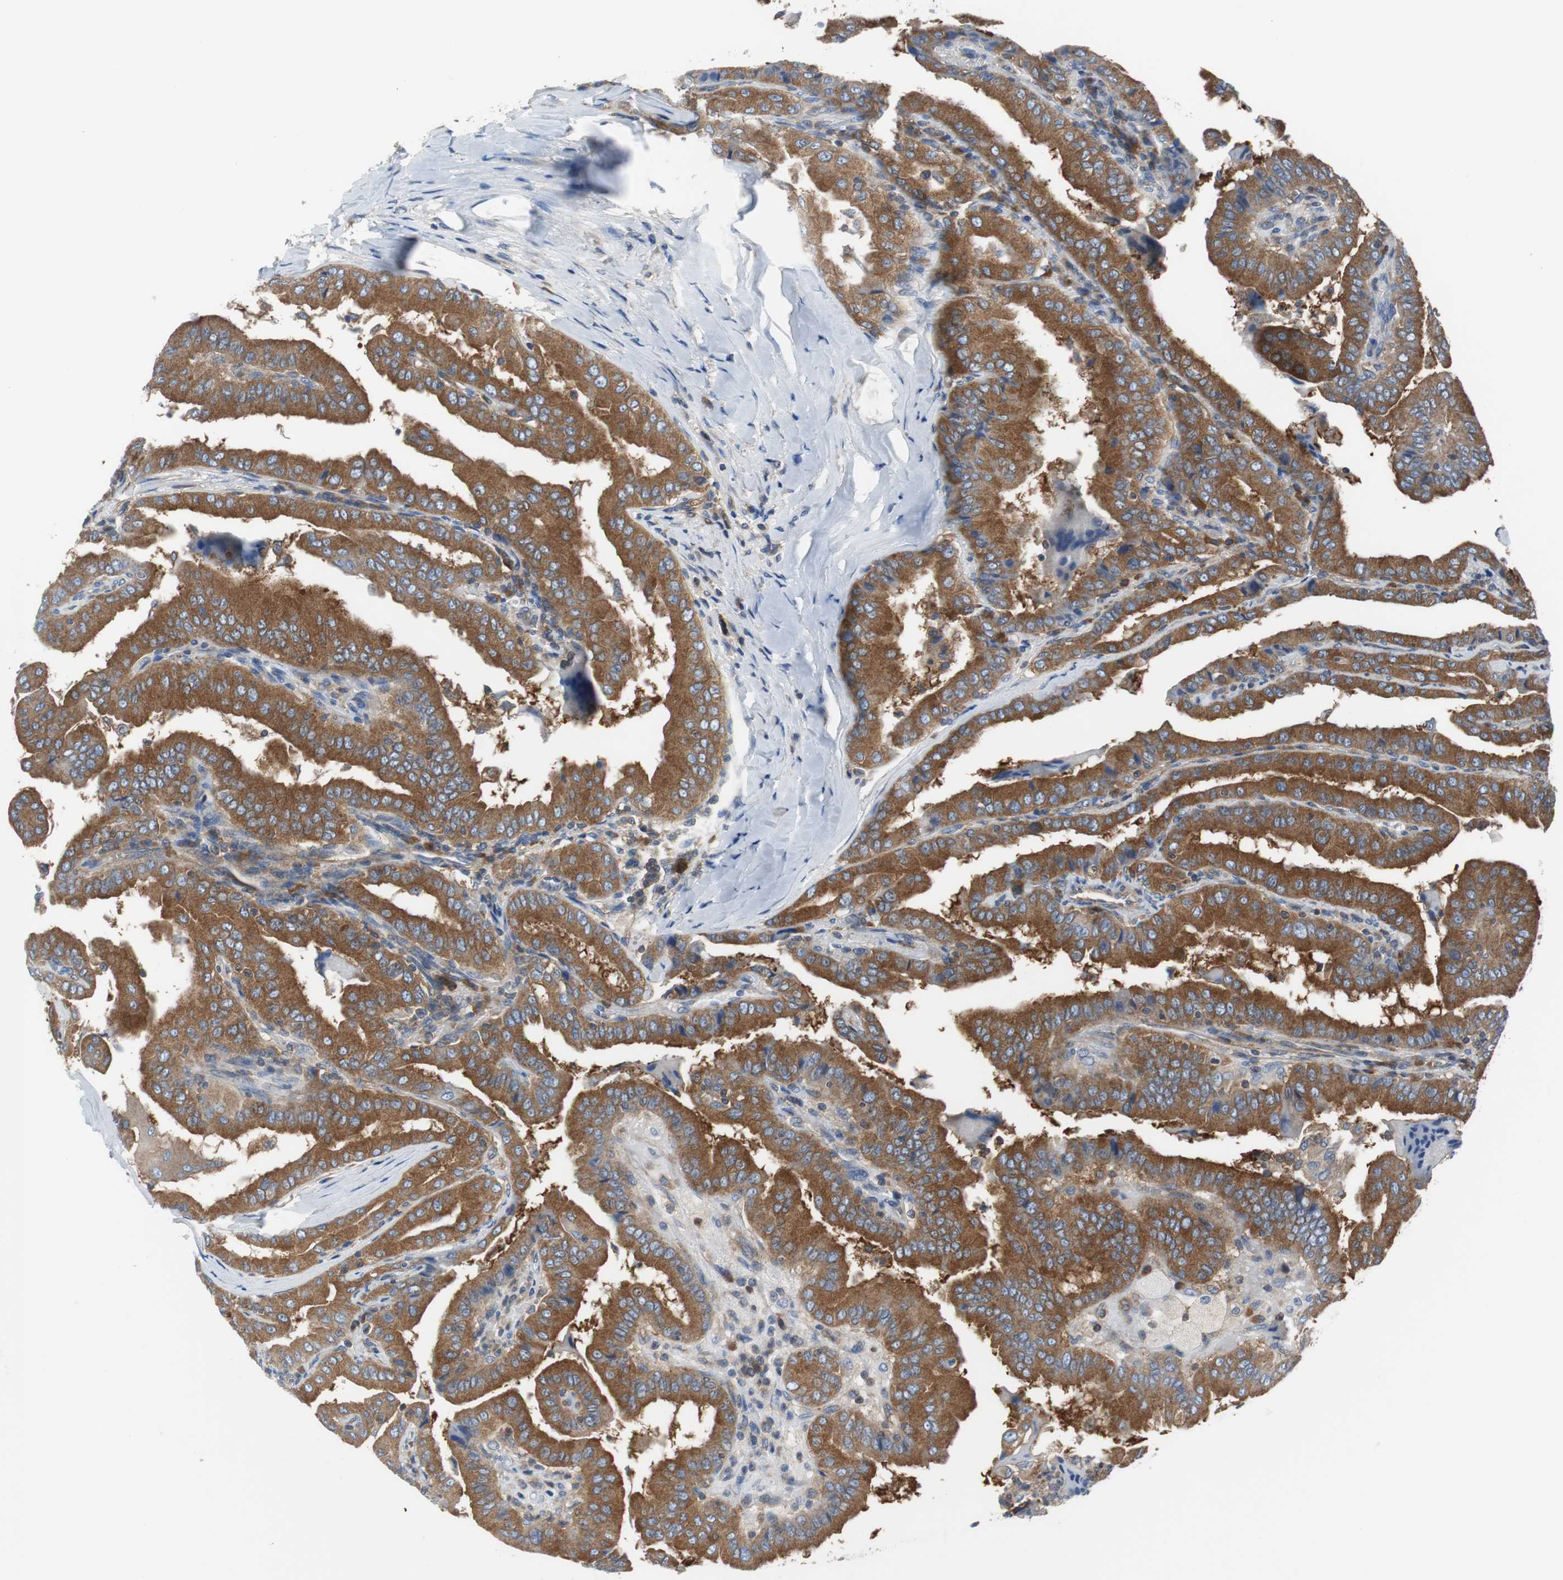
{"staining": {"intensity": "strong", "quantity": ">75%", "location": "cytoplasmic/membranous"}, "tissue": "thyroid cancer", "cell_type": "Tumor cells", "image_type": "cancer", "snomed": [{"axis": "morphology", "description": "Papillary adenocarcinoma, NOS"}, {"axis": "topography", "description": "Thyroid gland"}], "caption": "An immunohistochemistry photomicrograph of neoplastic tissue is shown. Protein staining in brown highlights strong cytoplasmic/membranous positivity in thyroid cancer within tumor cells. Nuclei are stained in blue.", "gene": "BRAF", "patient": {"sex": "male", "age": 33}}